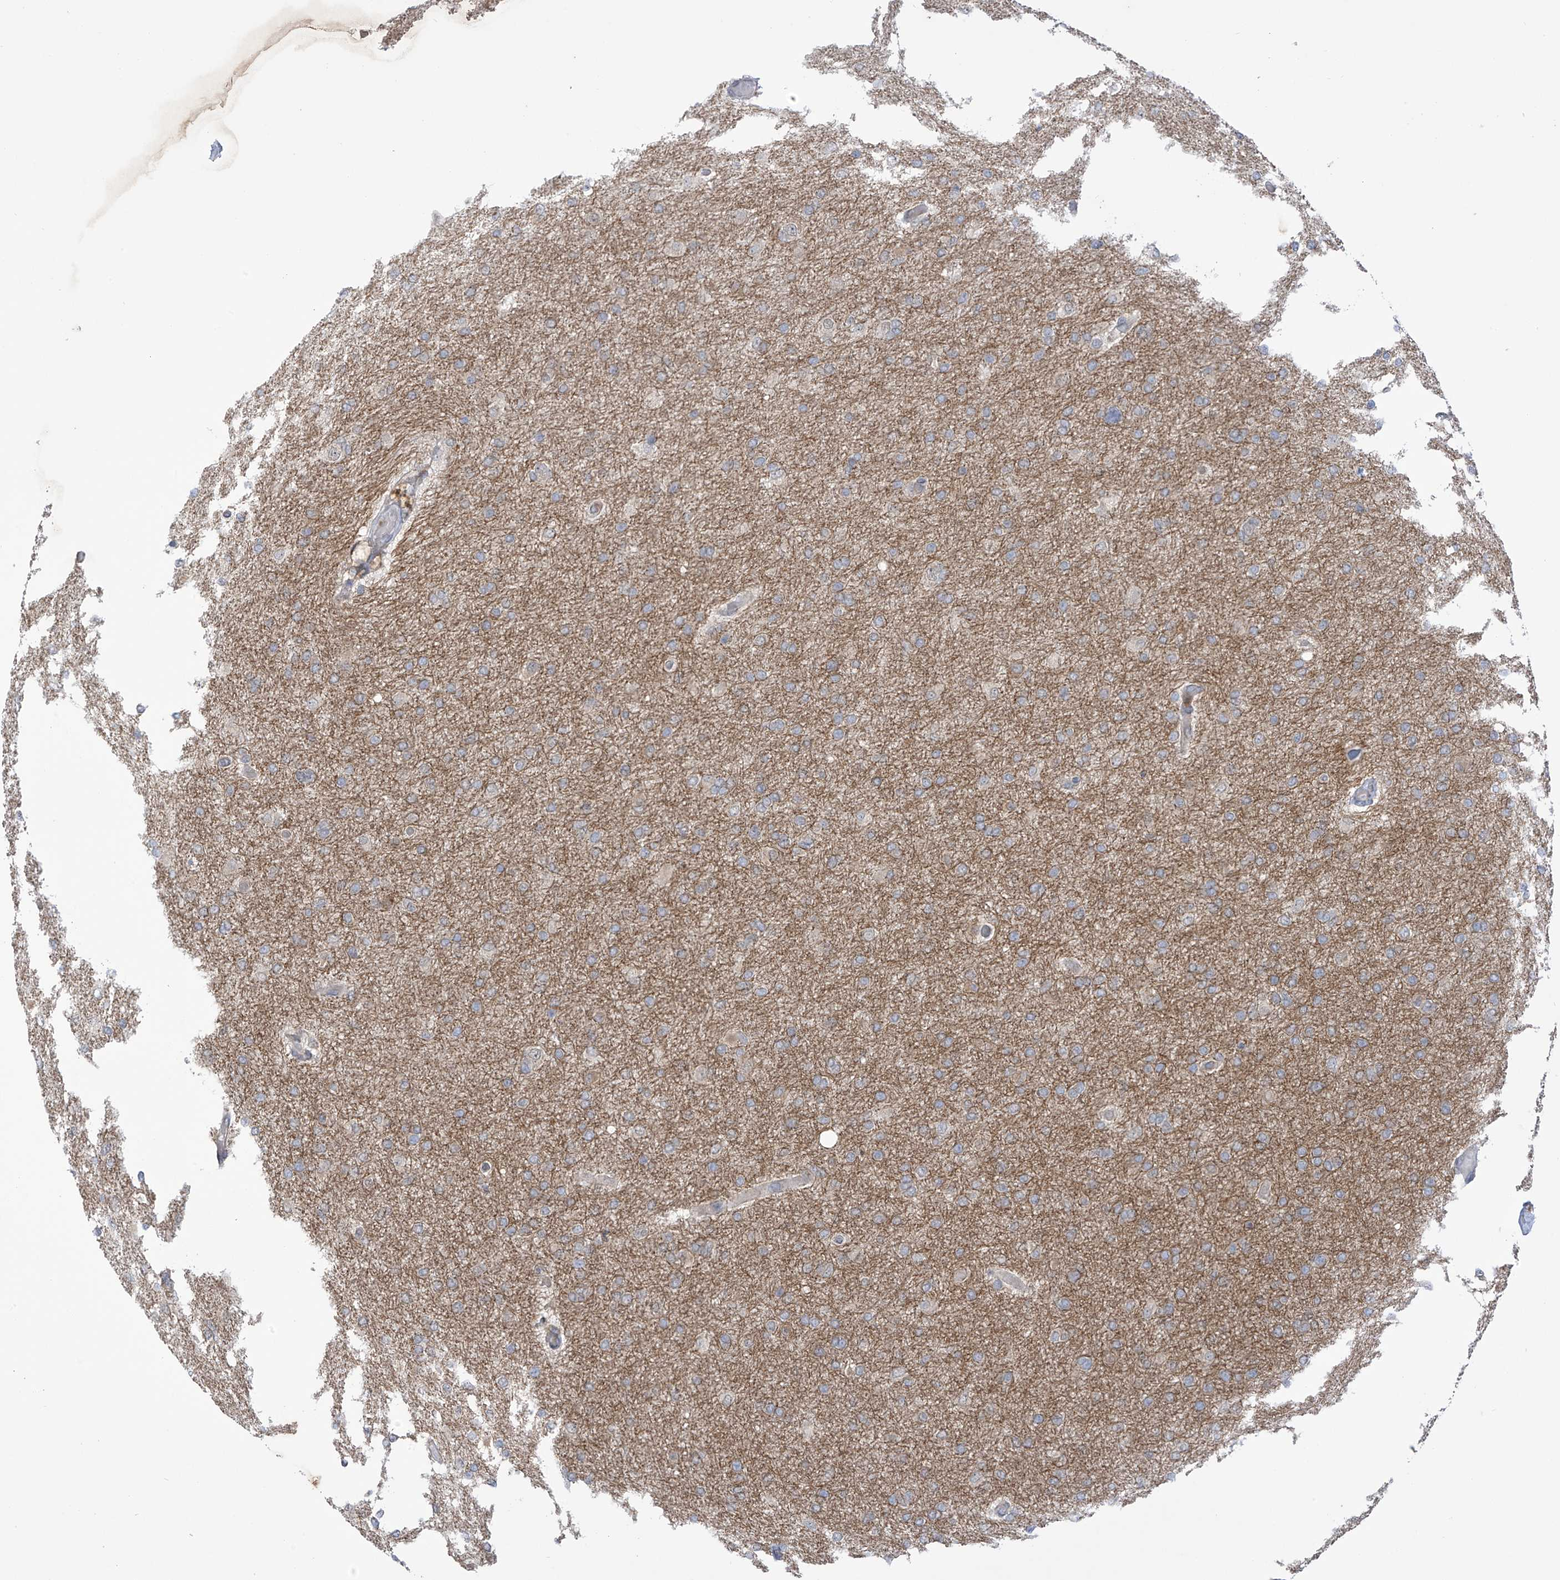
{"staining": {"intensity": "negative", "quantity": "none", "location": "none"}, "tissue": "glioma", "cell_type": "Tumor cells", "image_type": "cancer", "snomed": [{"axis": "morphology", "description": "Glioma, malignant, High grade"}, {"axis": "topography", "description": "Cerebral cortex"}], "caption": "The immunohistochemistry (IHC) histopathology image has no significant positivity in tumor cells of high-grade glioma (malignant) tissue.", "gene": "KIAA1522", "patient": {"sex": "female", "age": 36}}